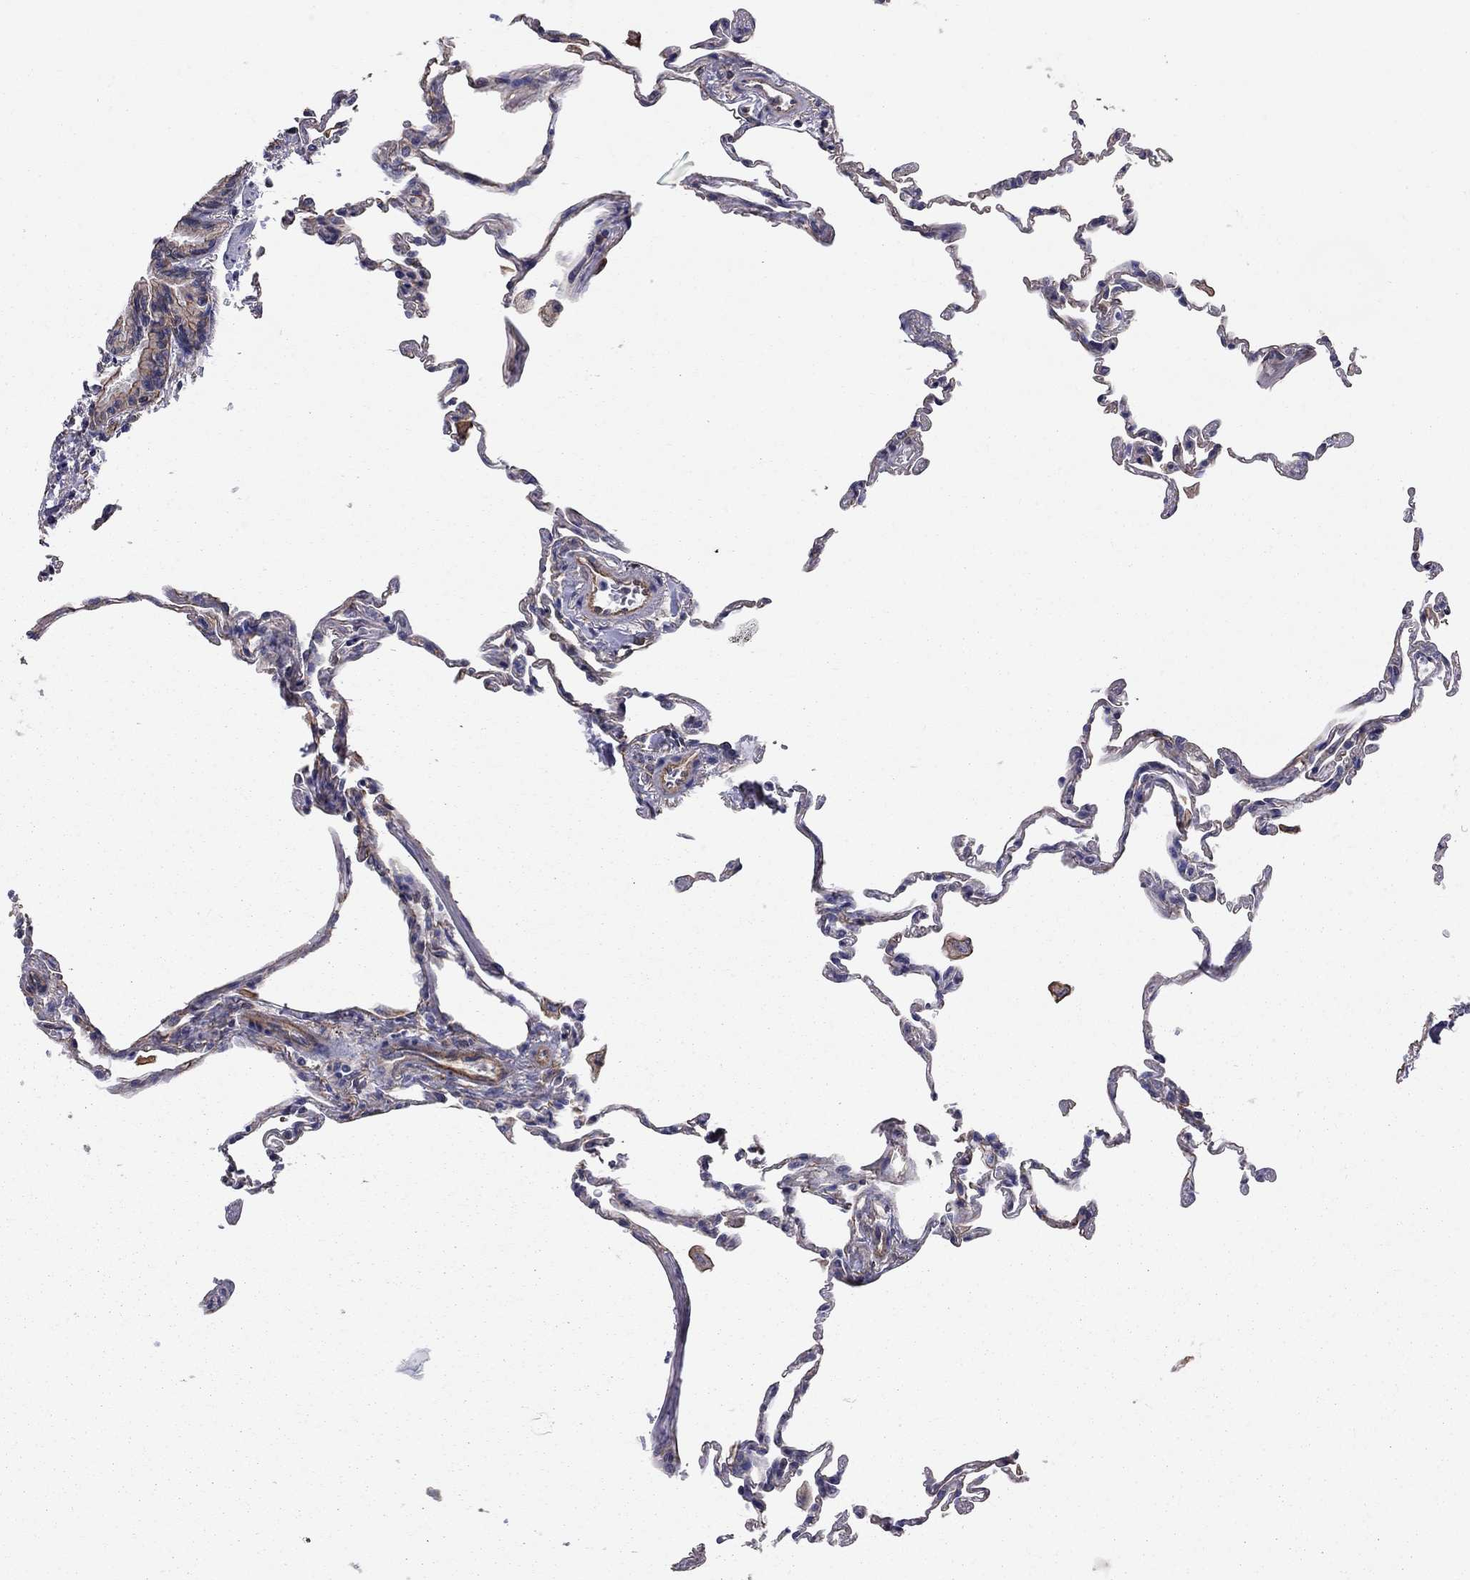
{"staining": {"intensity": "strong", "quantity": "25%-75%", "location": "cytoplasmic/membranous"}, "tissue": "lung", "cell_type": "Alveolar cells", "image_type": "normal", "snomed": [{"axis": "morphology", "description": "Normal tissue, NOS"}, {"axis": "topography", "description": "Lung"}], "caption": "Immunohistochemical staining of benign lung shows 25%-75% levels of strong cytoplasmic/membranous protein expression in about 25%-75% of alveolar cells.", "gene": "BICDL2", "patient": {"sex": "female", "age": 57}}